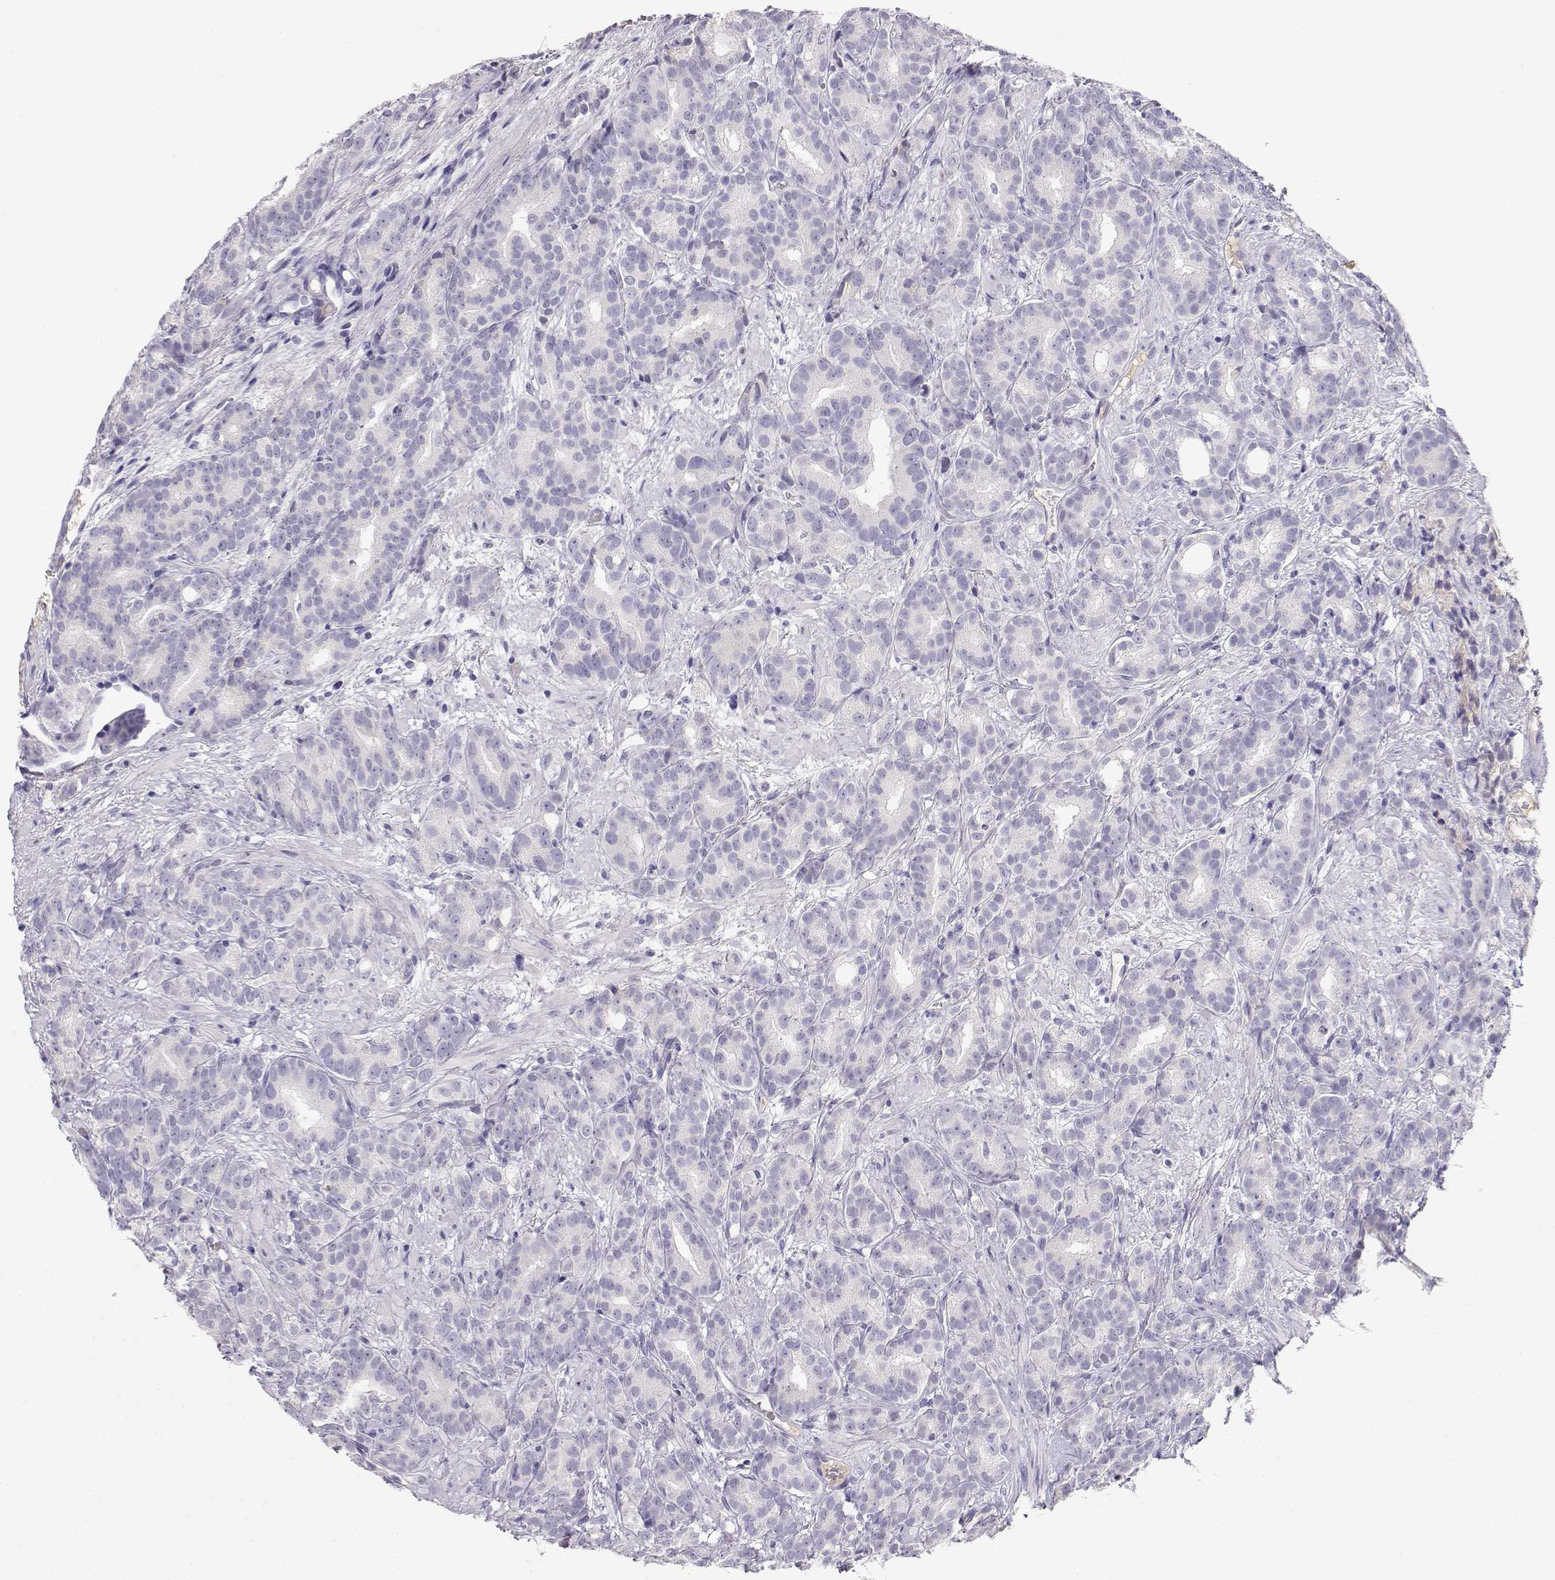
{"staining": {"intensity": "negative", "quantity": "none", "location": "none"}, "tissue": "prostate cancer", "cell_type": "Tumor cells", "image_type": "cancer", "snomed": [{"axis": "morphology", "description": "Adenocarcinoma, High grade"}, {"axis": "topography", "description": "Prostate"}], "caption": "Tumor cells show no significant expression in prostate cancer.", "gene": "GPR174", "patient": {"sex": "male", "age": 90}}